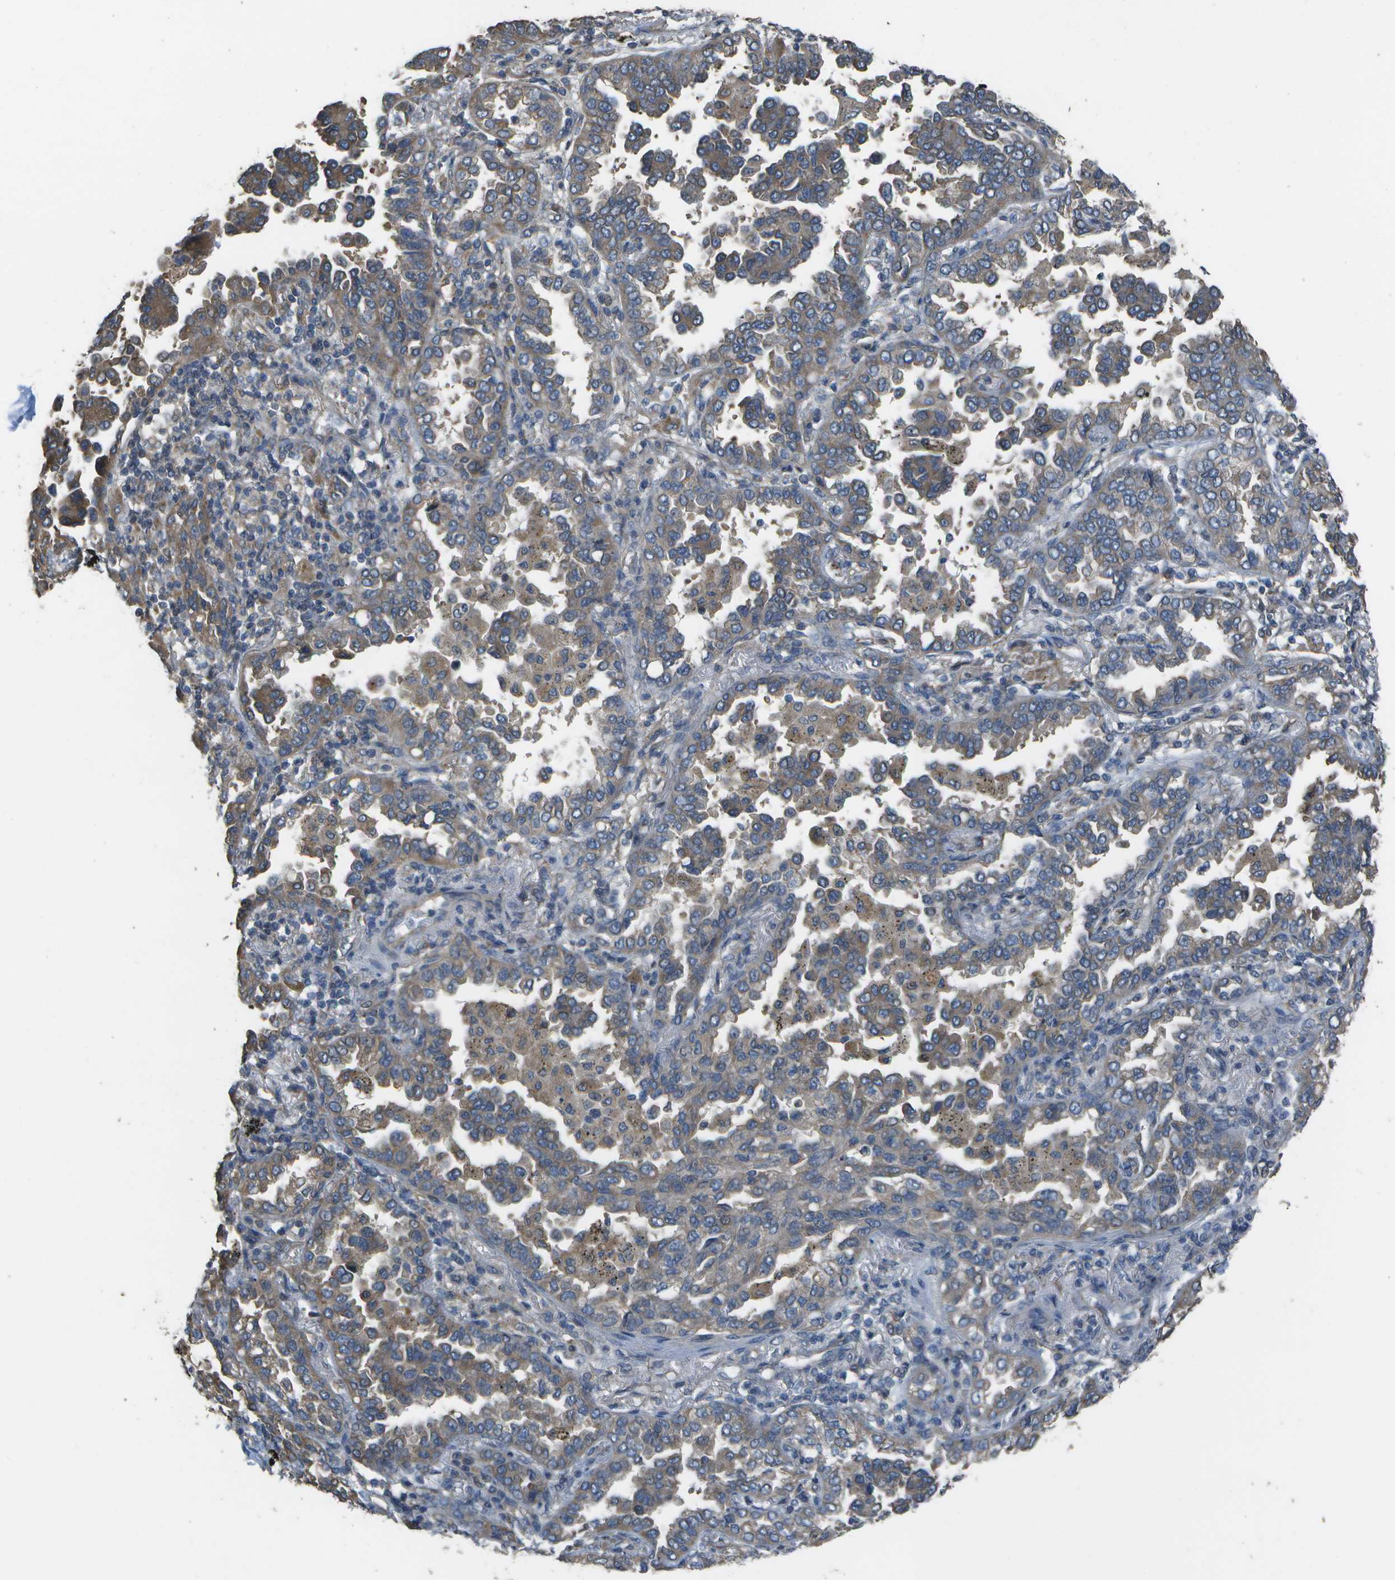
{"staining": {"intensity": "moderate", "quantity": ">75%", "location": "cytoplasmic/membranous"}, "tissue": "lung cancer", "cell_type": "Tumor cells", "image_type": "cancer", "snomed": [{"axis": "morphology", "description": "Normal tissue, NOS"}, {"axis": "morphology", "description": "Adenocarcinoma, NOS"}, {"axis": "topography", "description": "Lung"}], "caption": "Immunohistochemistry (IHC) image of adenocarcinoma (lung) stained for a protein (brown), which shows medium levels of moderate cytoplasmic/membranous positivity in about >75% of tumor cells.", "gene": "CLNS1A", "patient": {"sex": "male", "age": 59}}